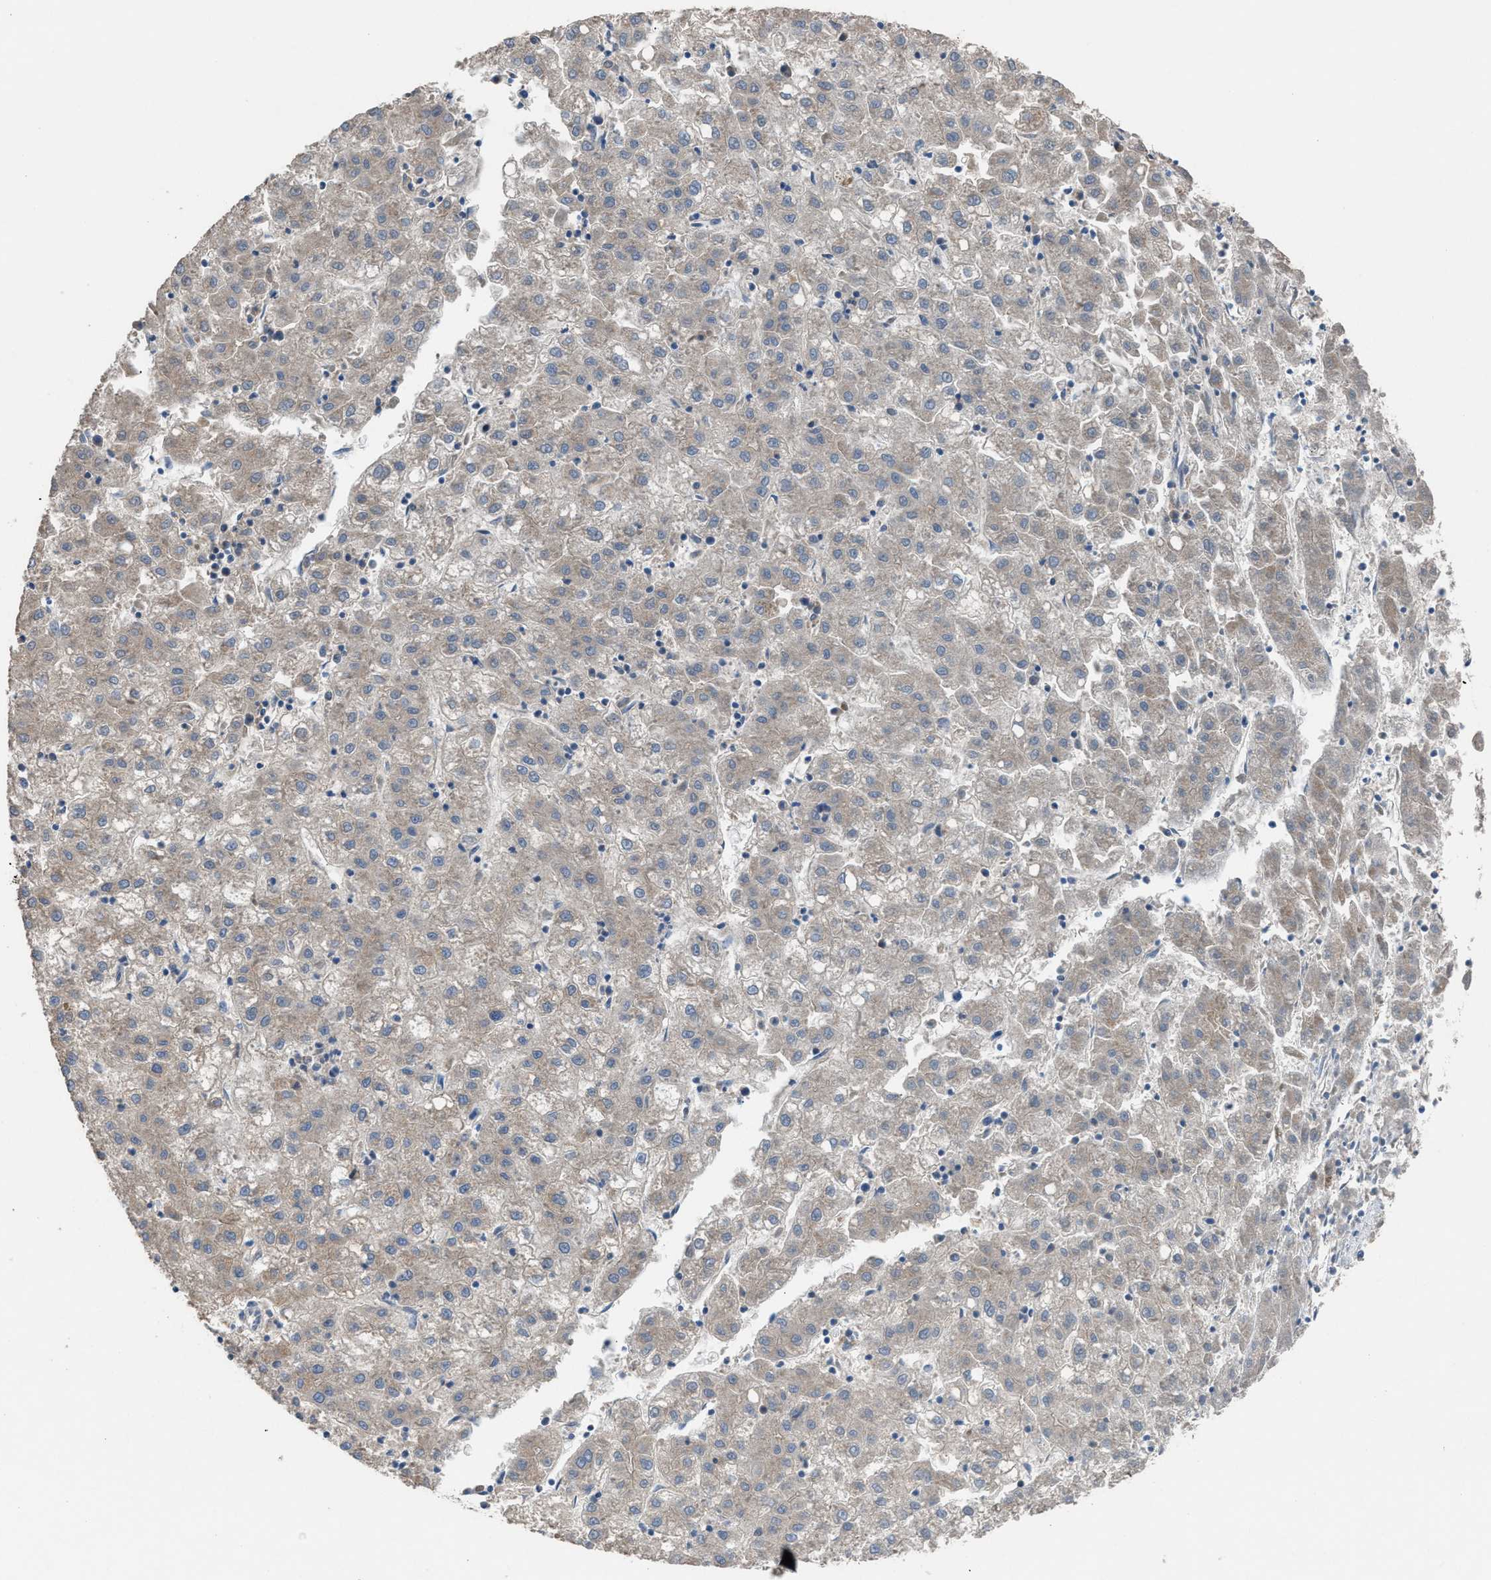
{"staining": {"intensity": "weak", "quantity": "<25%", "location": "cytoplasmic/membranous"}, "tissue": "liver cancer", "cell_type": "Tumor cells", "image_type": "cancer", "snomed": [{"axis": "morphology", "description": "Carcinoma, Hepatocellular, NOS"}, {"axis": "topography", "description": "Liver"}], "caption": "Liver cancer (hepatocellular carcinoma) stained for a protein using immunohistochemistry (IHC) exhibits no staining tumor cells.", "gene": "TPK1", "patient": {"sex": "male", "age": 72}}